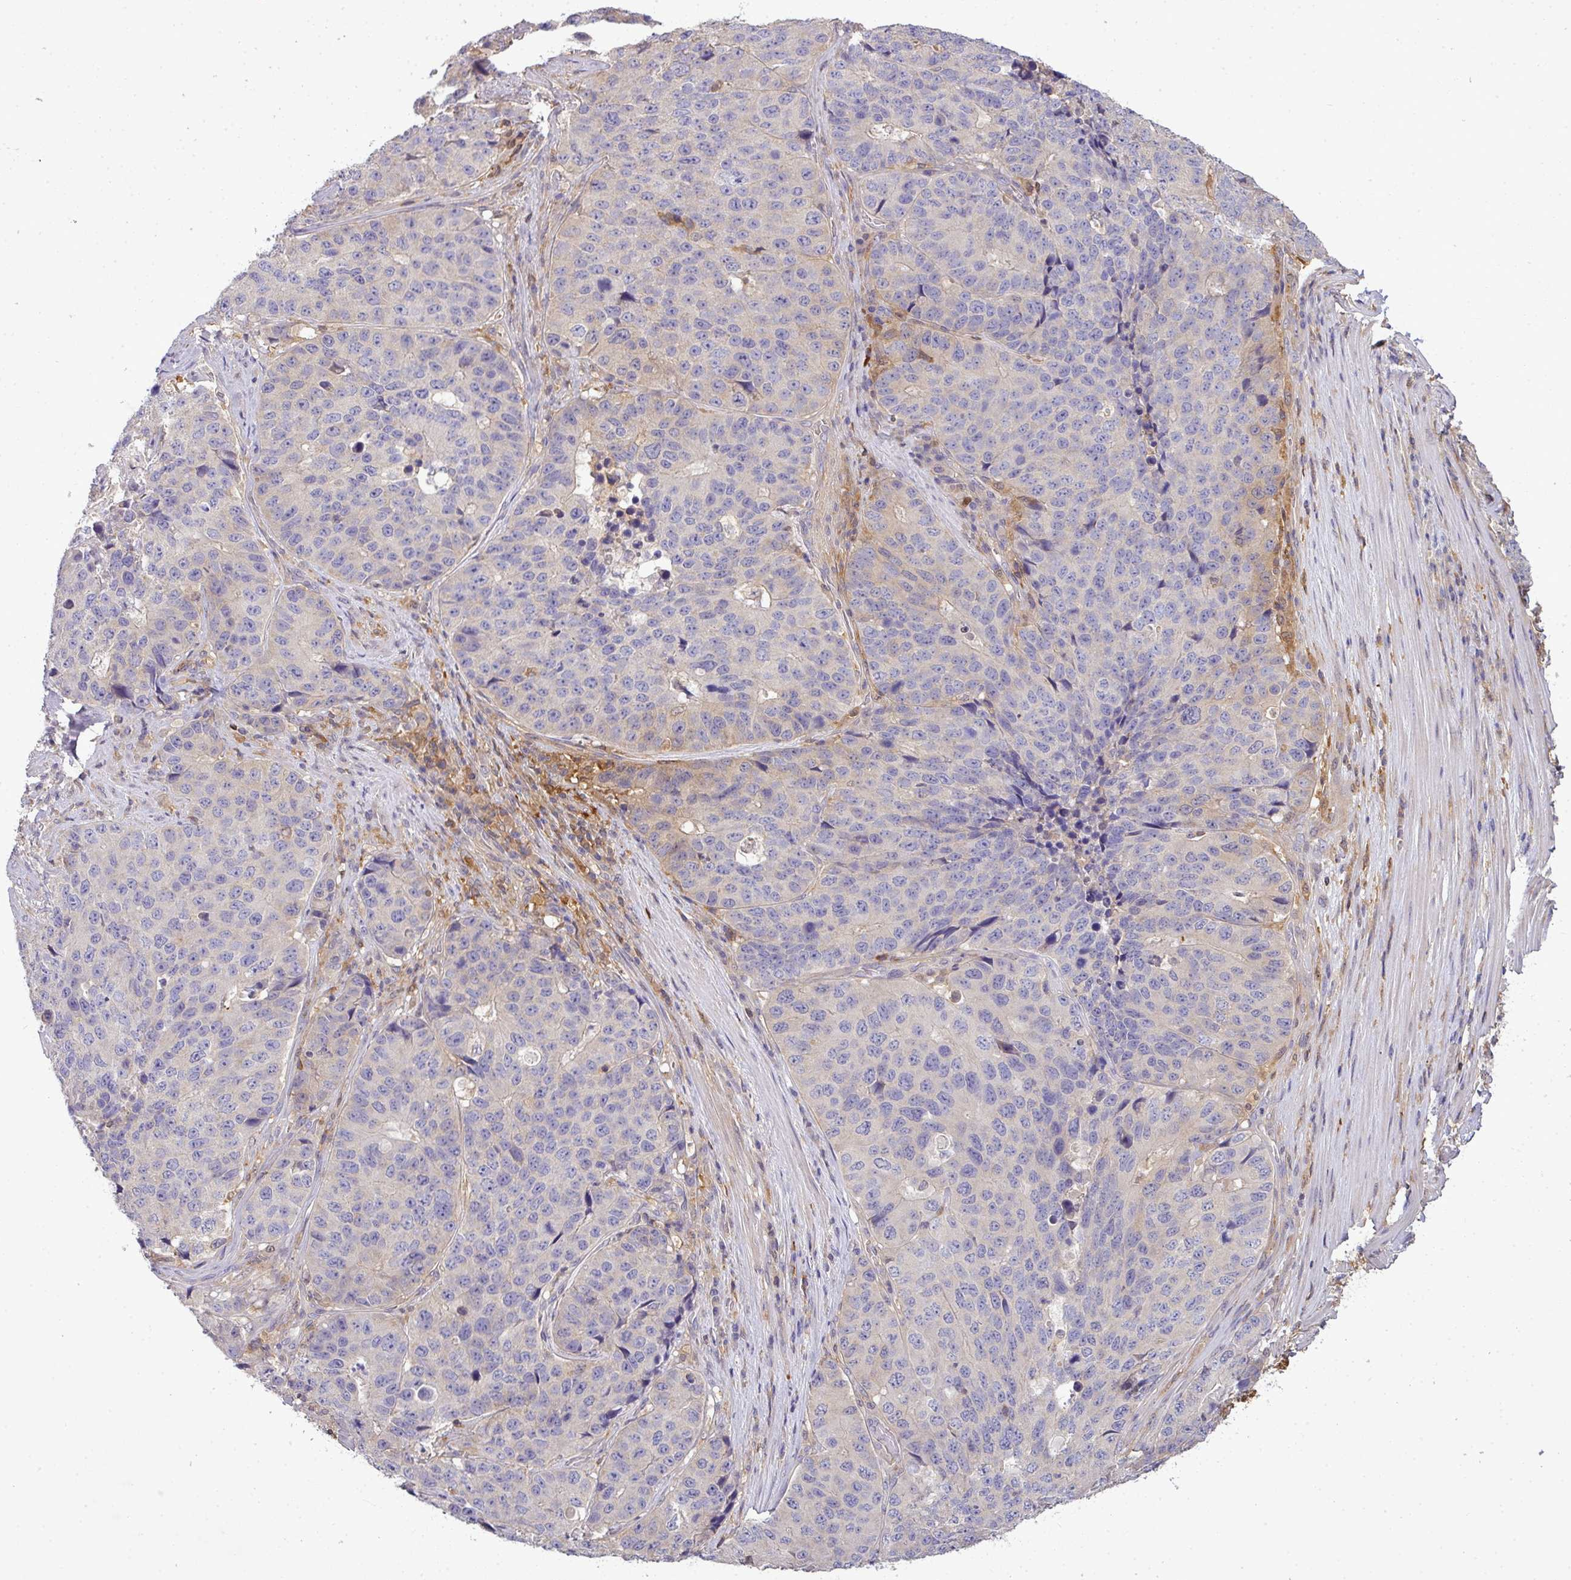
{"staining": {"intensity": "negative", "quantity": "none", "location": "none"}, "tissue": "stomach cancer", "cell_type": "Tumor cells", "image_type": "cancer", "snomed": [{"axis": "morphology", "description": "Adenocarcinoma, NOS"}, {"axis": "topography", "description": "Stomach"}], "caption": "IHC of human stomach adenocarcinoma shows no expression in tumor cells. (DAB (3,3'-diaminobenzidine) immunohistochemistry (IHC) visualized using brightfield microscopy, high magnification).", "gene": "STAT5A", "patient": {"sex": "male", "age": 71}}